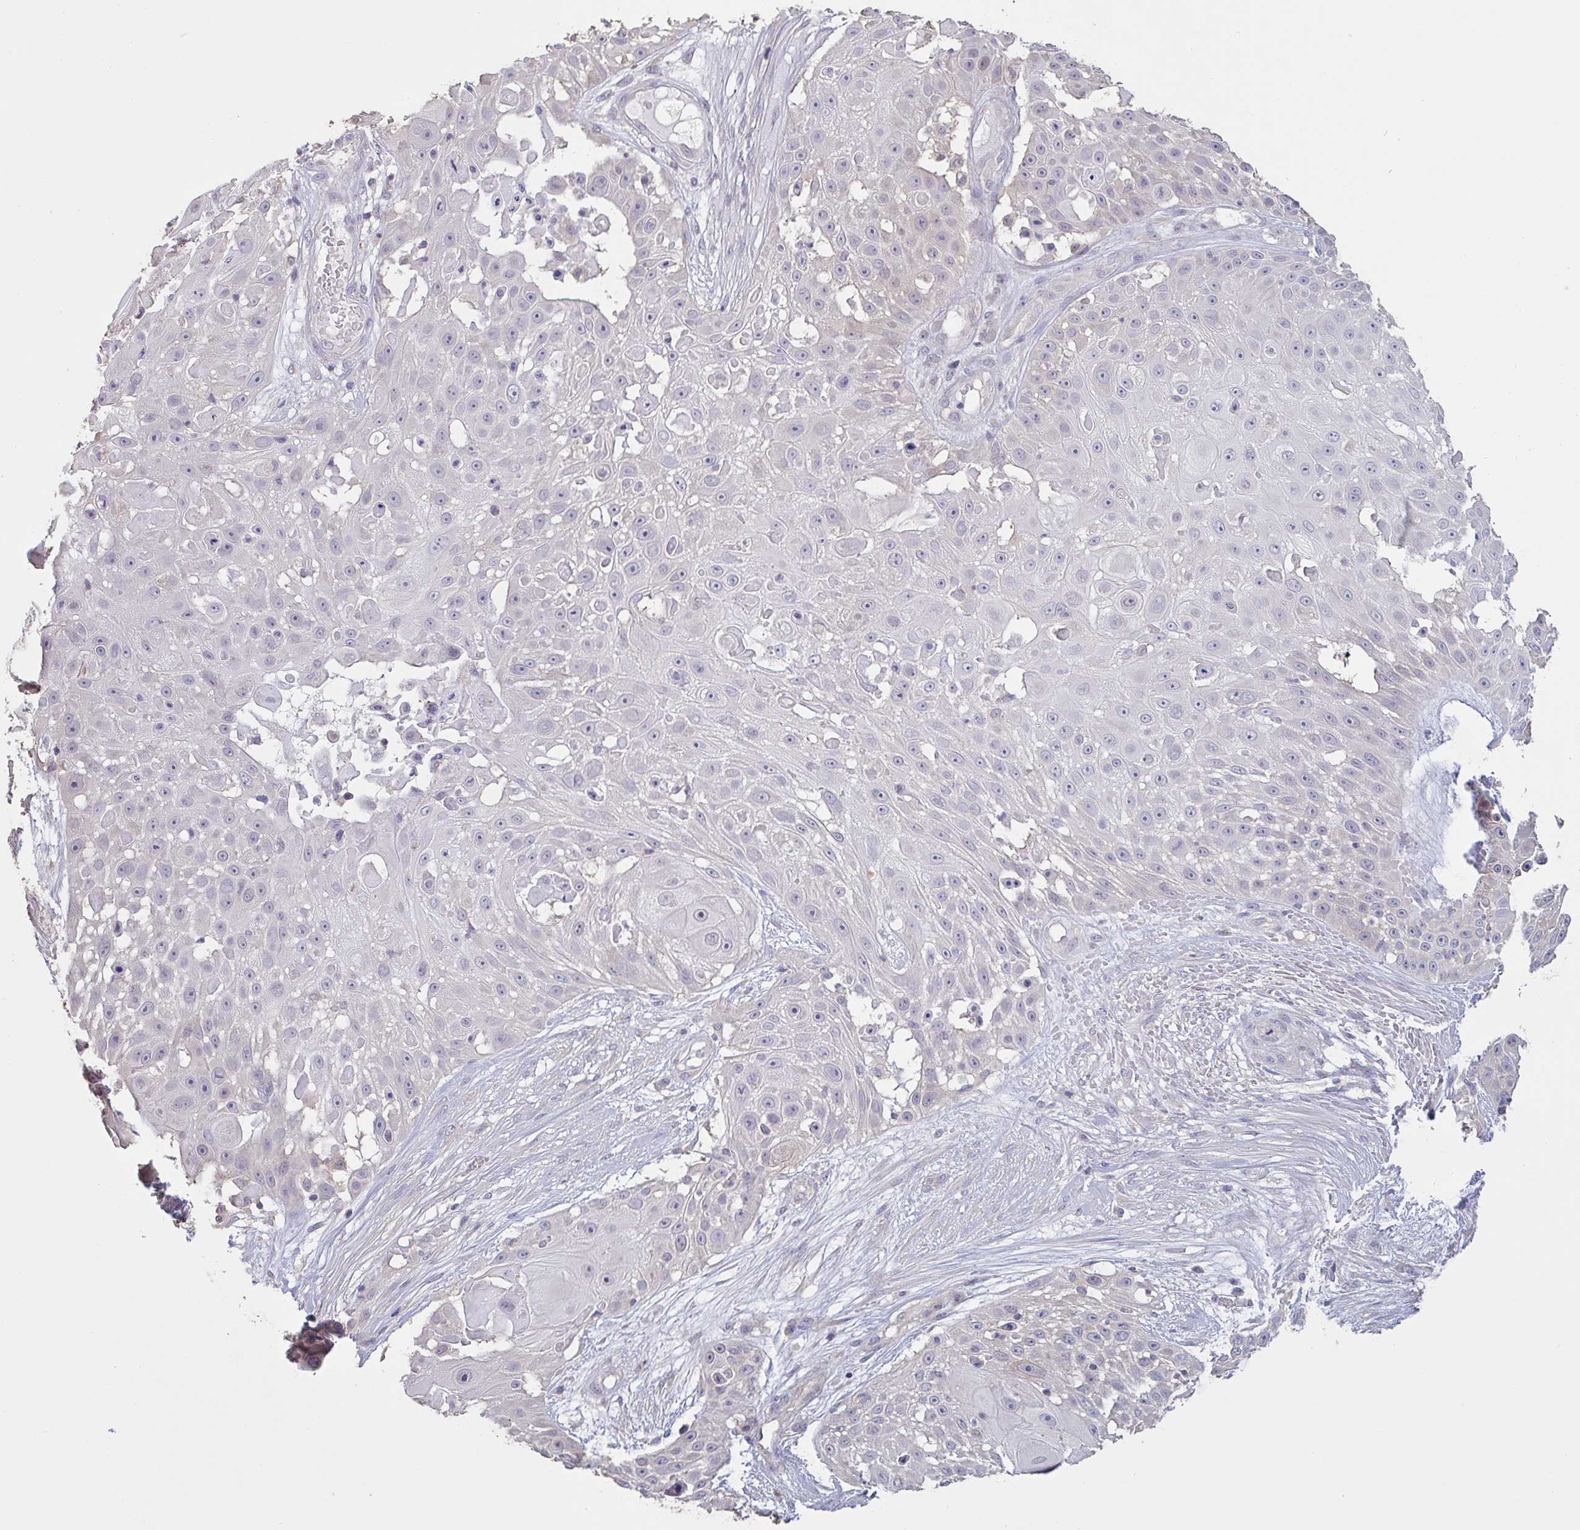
{"staining": {"intensity": "negative", "quantity": "none", "location": "none"}, "tissue": "skin cancer", "cell_type": "Tumor cells", "image_type": "cancer", "snomed": [{"axis": "morphology", "description": "Squamous cell carcinoma, NOS"}, {"axis": "topography", "description": "Skin"}], "caption": "A high-resolution micrograph shows immunohistochemistry (IHC) staining of skin cancer, which demonstrates no significant staining in tumor cells. (DAB immunohistochemistry (IHC), high magnification).", "gene": "CHMP5", "patient": {"sex": "female", "age": 86}}